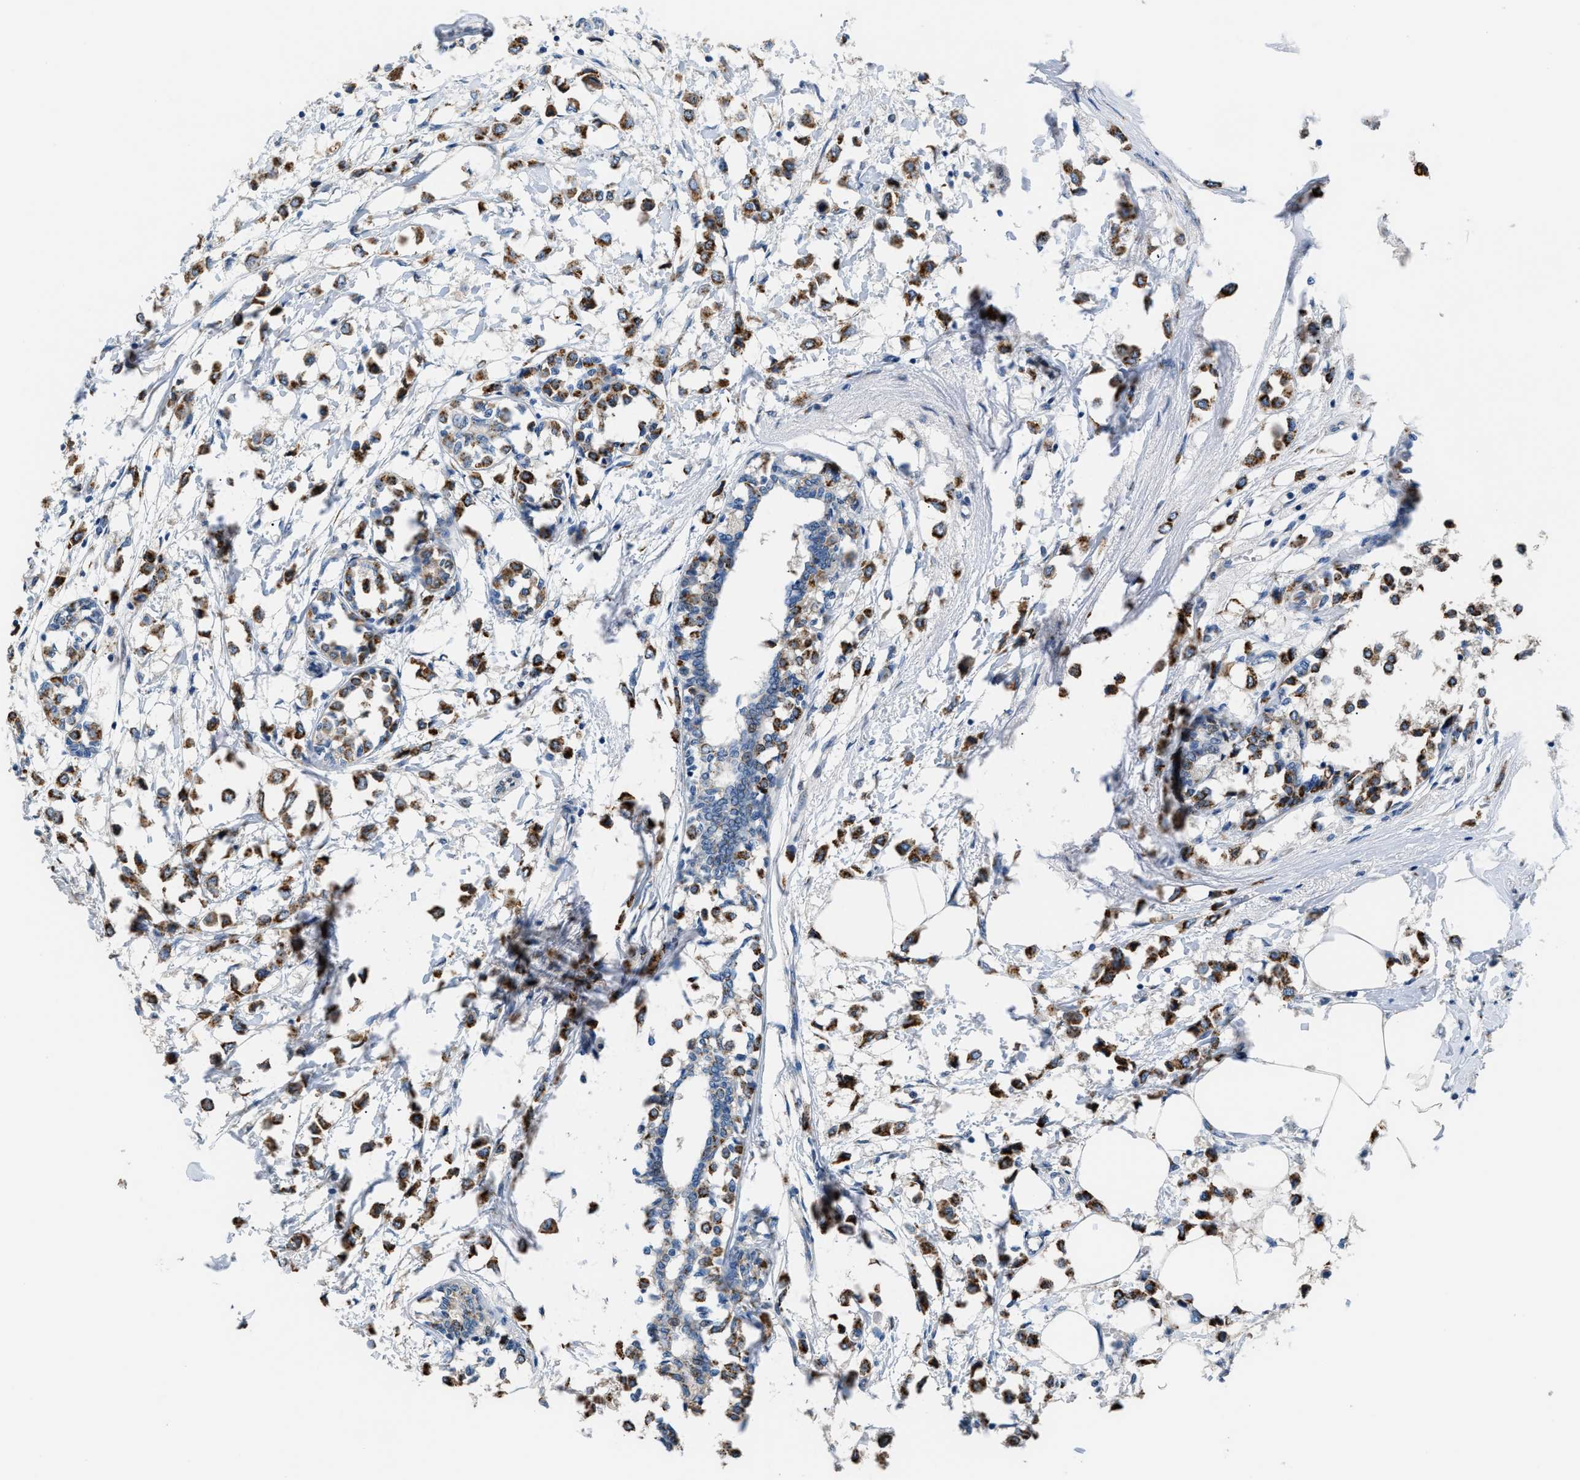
{"staining": {"intensity": "strong", "quantity": ">75%", "location": "cytoplasmic/membranous"}, "tissue": "breast cancer", "cell_type": "Tumor cells", "image_type": "cancer", "snomed": [{"axis": "morphology", "description": "Lobular carcinoma"}, {"axis": "topography", "description": "Breast"}], "caption": "High-magnification brightfield microscopy of breast cancer (lobular carcinoma) stained with DAB (brown) and counterstained with hematoxylin (blue). tumor cells exhibit strong cytoplasmic/membranous positivity is identified in approximately>75% of cells.", "gene": "GOLM1", "patient": {"sex": "female", "age": 51}}